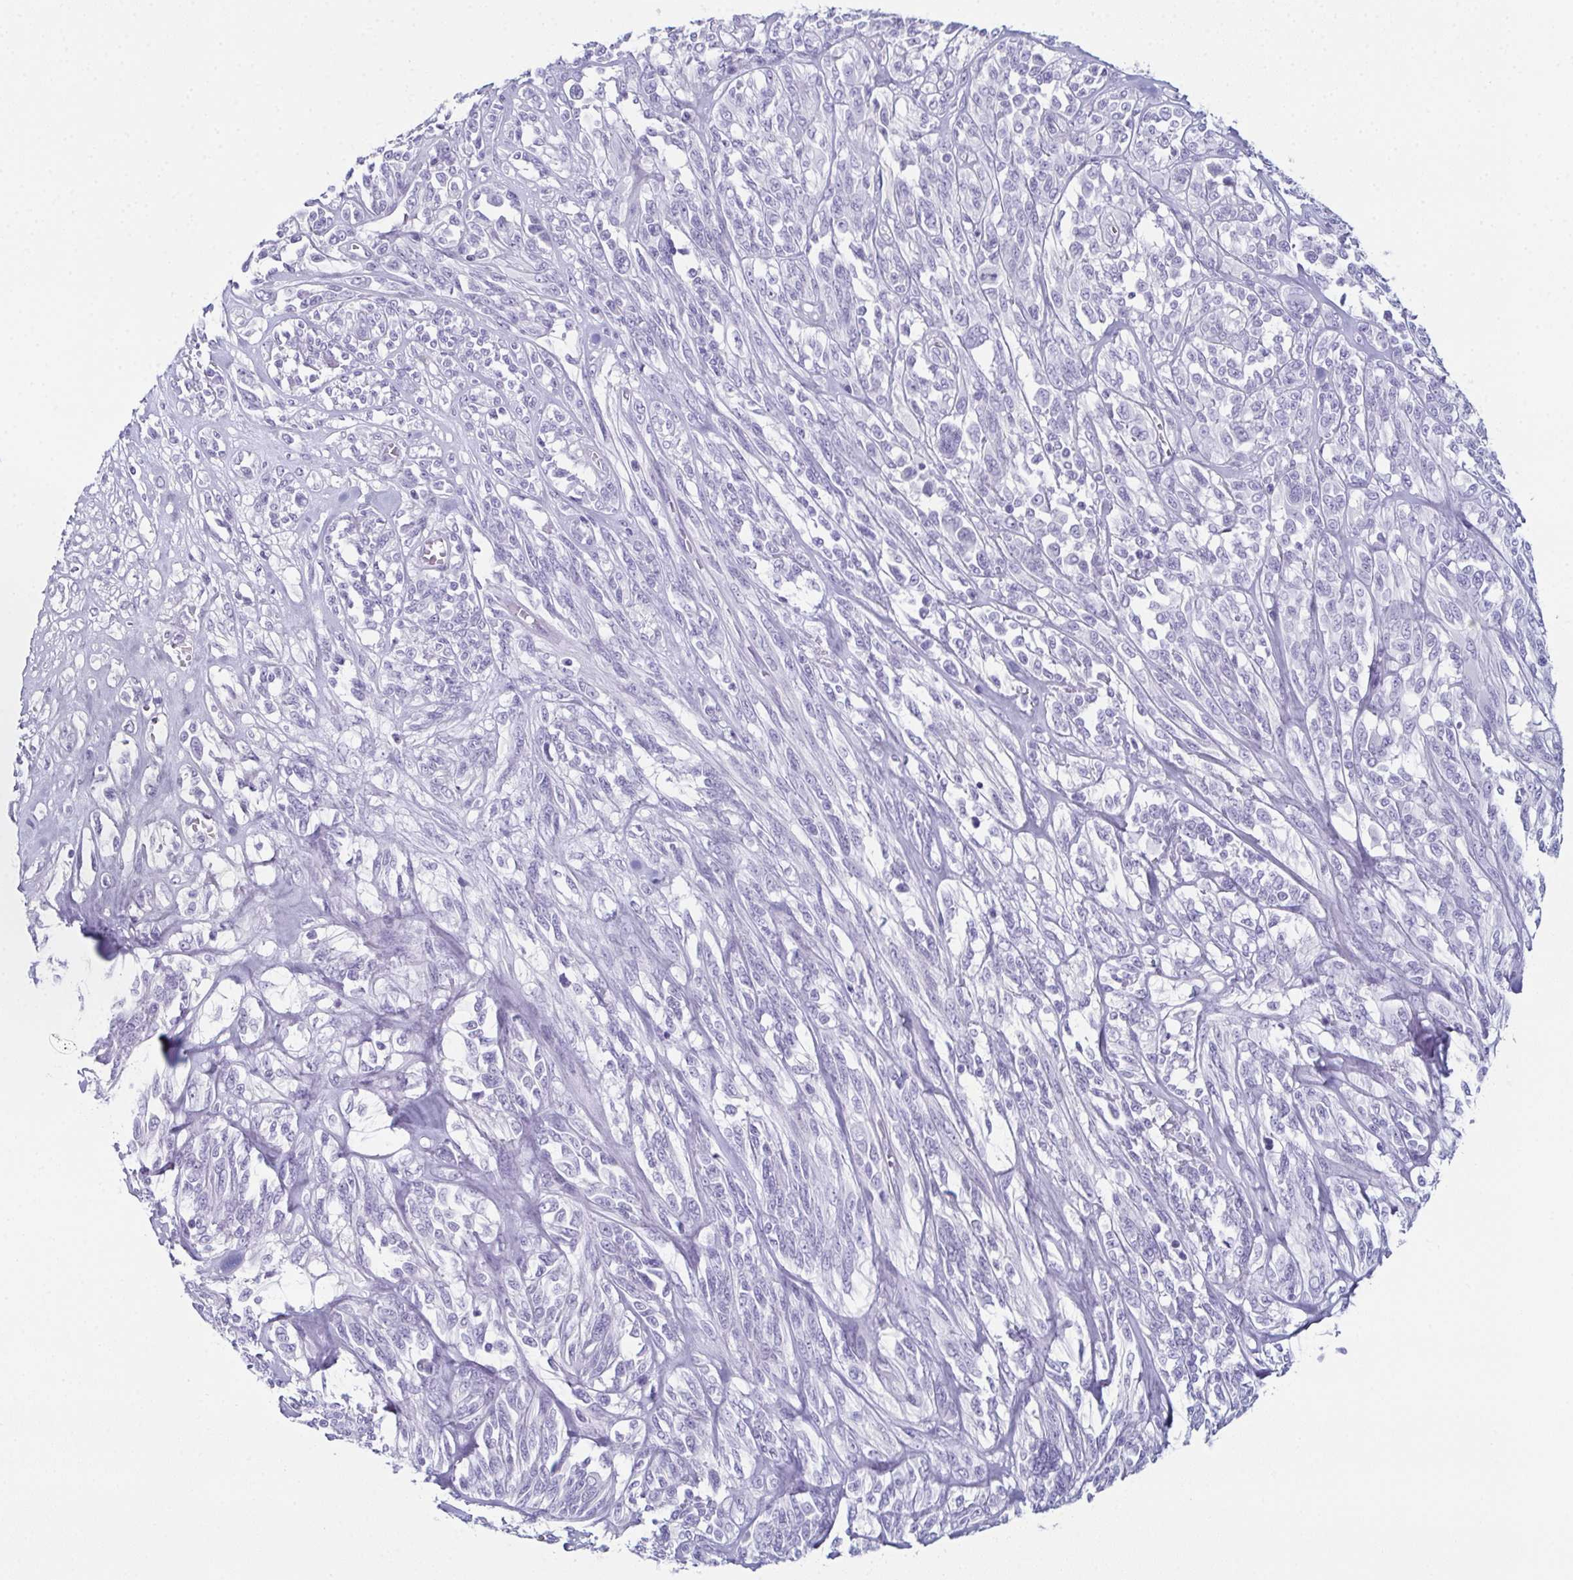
{"staining": {"intensity": "negative", "quantity": "none", "location": "none"}, "tissue": "melanoma", "cell_type": "Tumor cells", "image_type": "cancer", "snomed": [{"axis": "morphology", "description": "Malignant melanoma, NOS"}, {"axis": "topography", "description": "Skin"}], "caption": "The immunohistochemistry (IHC) histopathology image has no significant positivity in tumor cells of malignant melanoma tissue.", "gene": "ENKUR", "patient": {"sex": "female", "age": 91}}